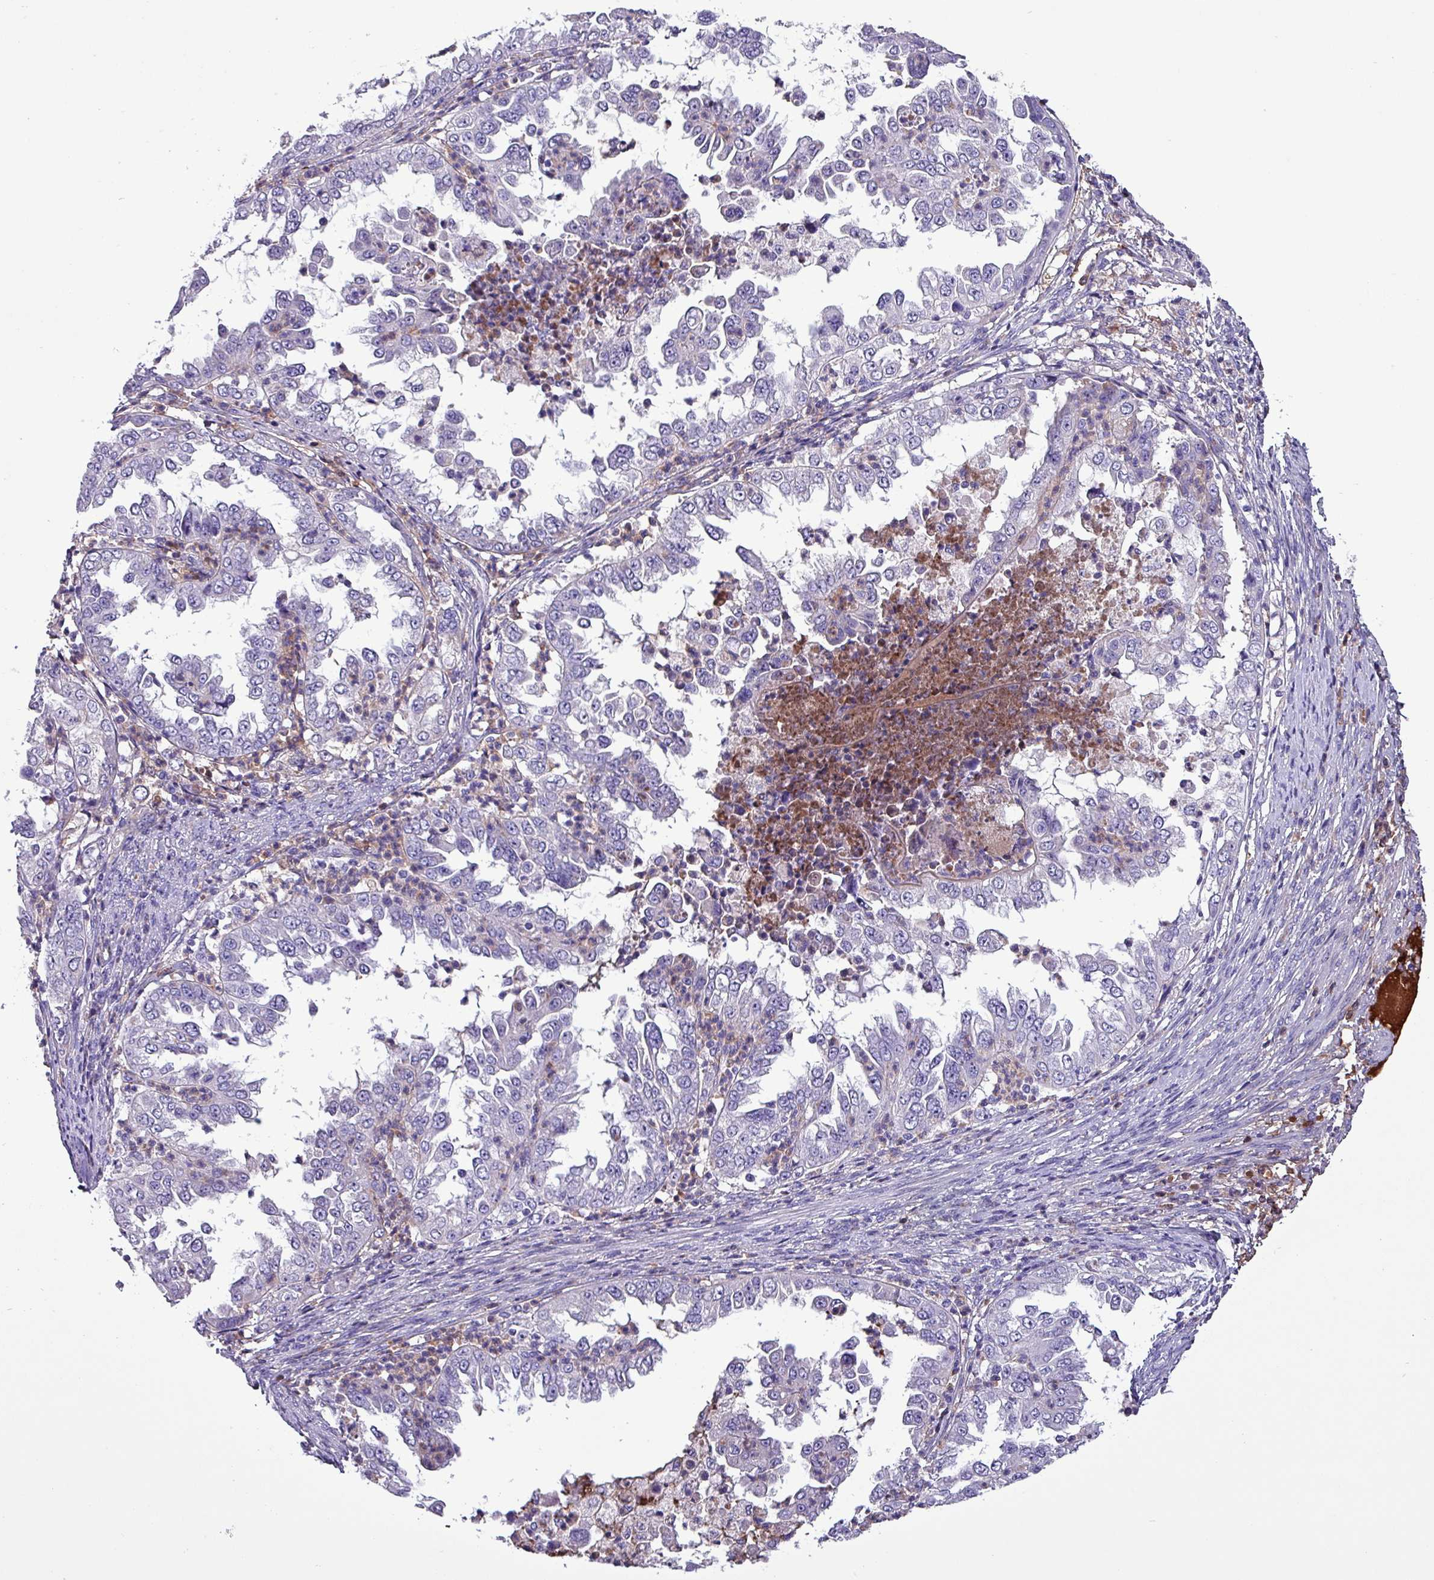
{"staining": {"intensity": "negative", "quantity": "none", "location": "none"}, "tissue": "endometrial cancer", "cell_type": "Tumor cells", "image_type": "cancer", "snomed": [{"axis": "morphology", "description": "Adenocarcinoma, NOS"}, {"axis": "topography", "description": "Endometrium"}], "caption": "An immunohistochemistry micrograph of adenocarcinoma (endometrial) is shown. There is no staining in tumor cells of adenocarcinoma (endometrial).", "gene": "HP", "patient": {"sex": "female", "age": 85}}